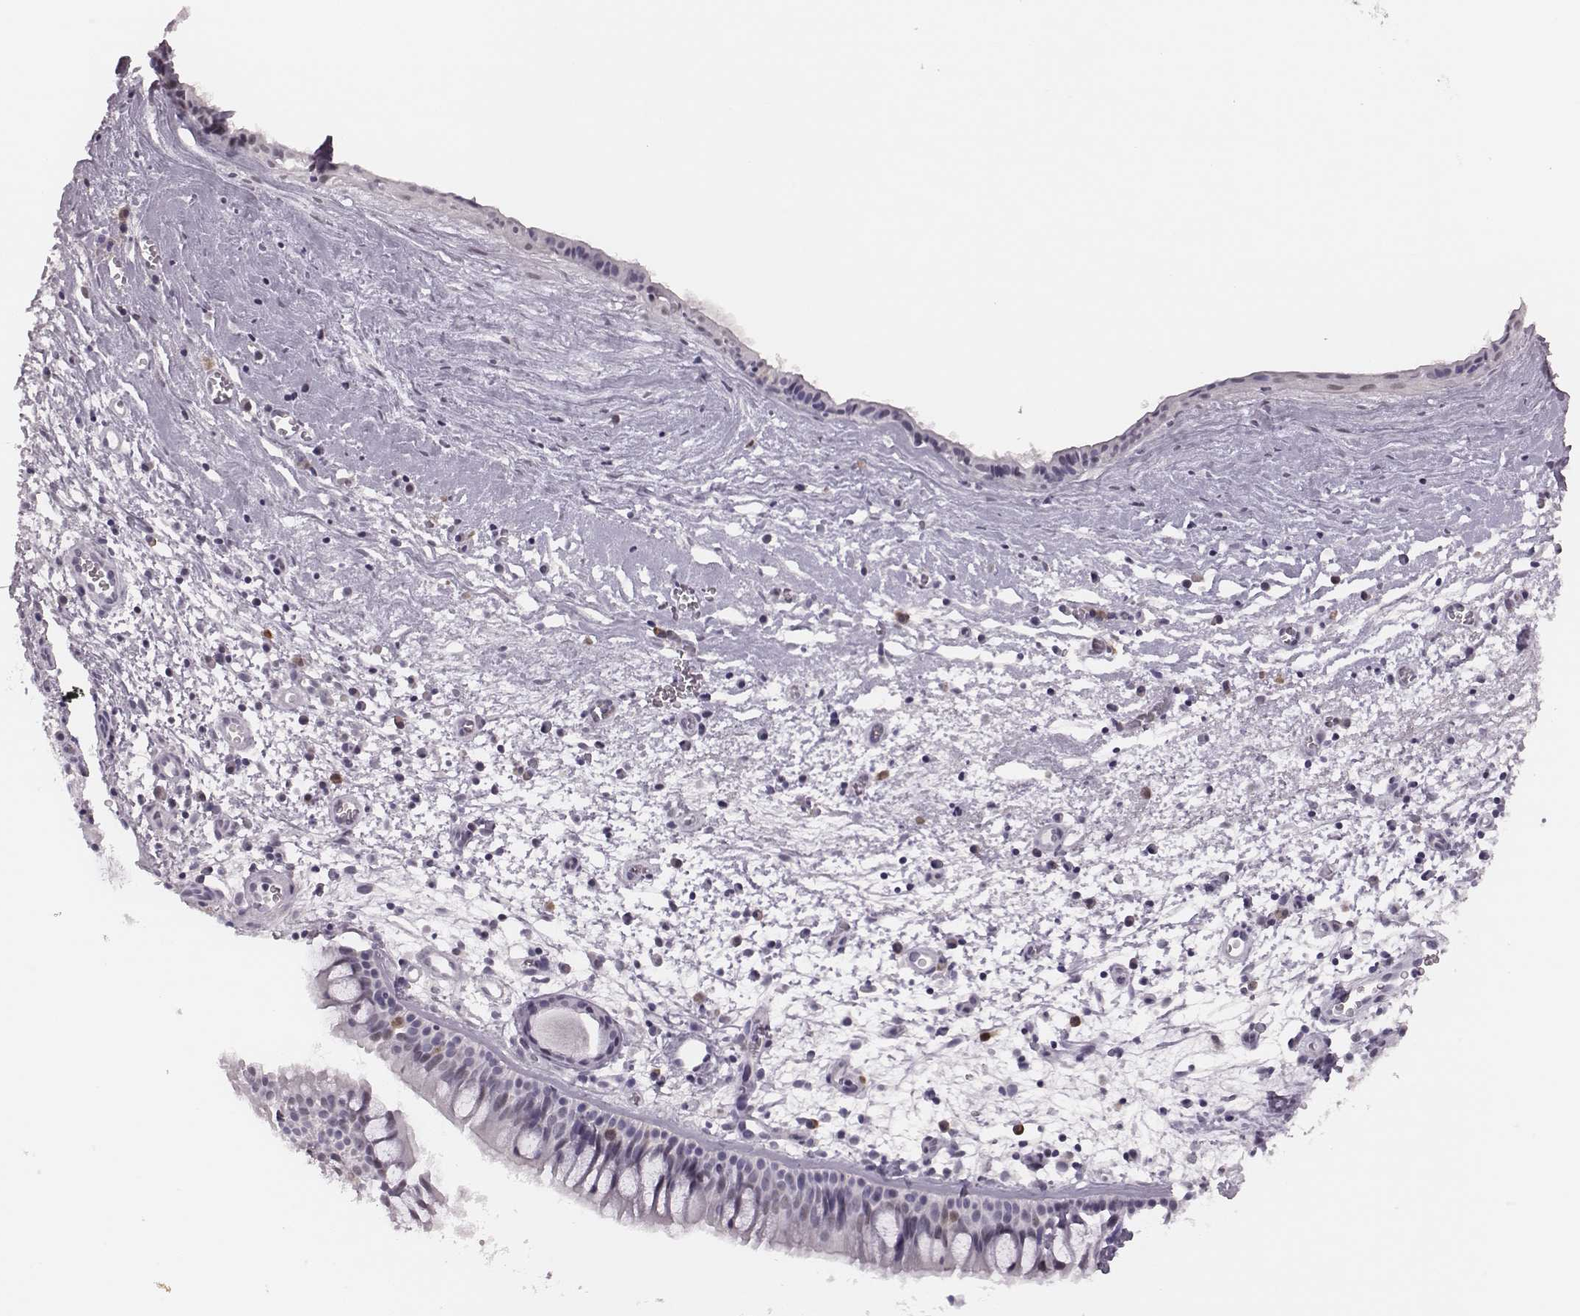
{"staining": {"intensity": "negative", "quantity": "none", "location": "none"}, "tissue": "nasopharynx", "cell_type": "Respiratory epithelial cells", "image_type": "normal", "snomed": [{"axis": "morphology", "description": "Normal tissue, NOS"}, {"axis": "topography", "description": "Nasopharynx"}], "caption": "Nasopharynx stained for a protein using IHC exhibits no expression respiratory epithelial cells.", "gene": "PBK", "patient": {"sex": "male", "age": 83}}